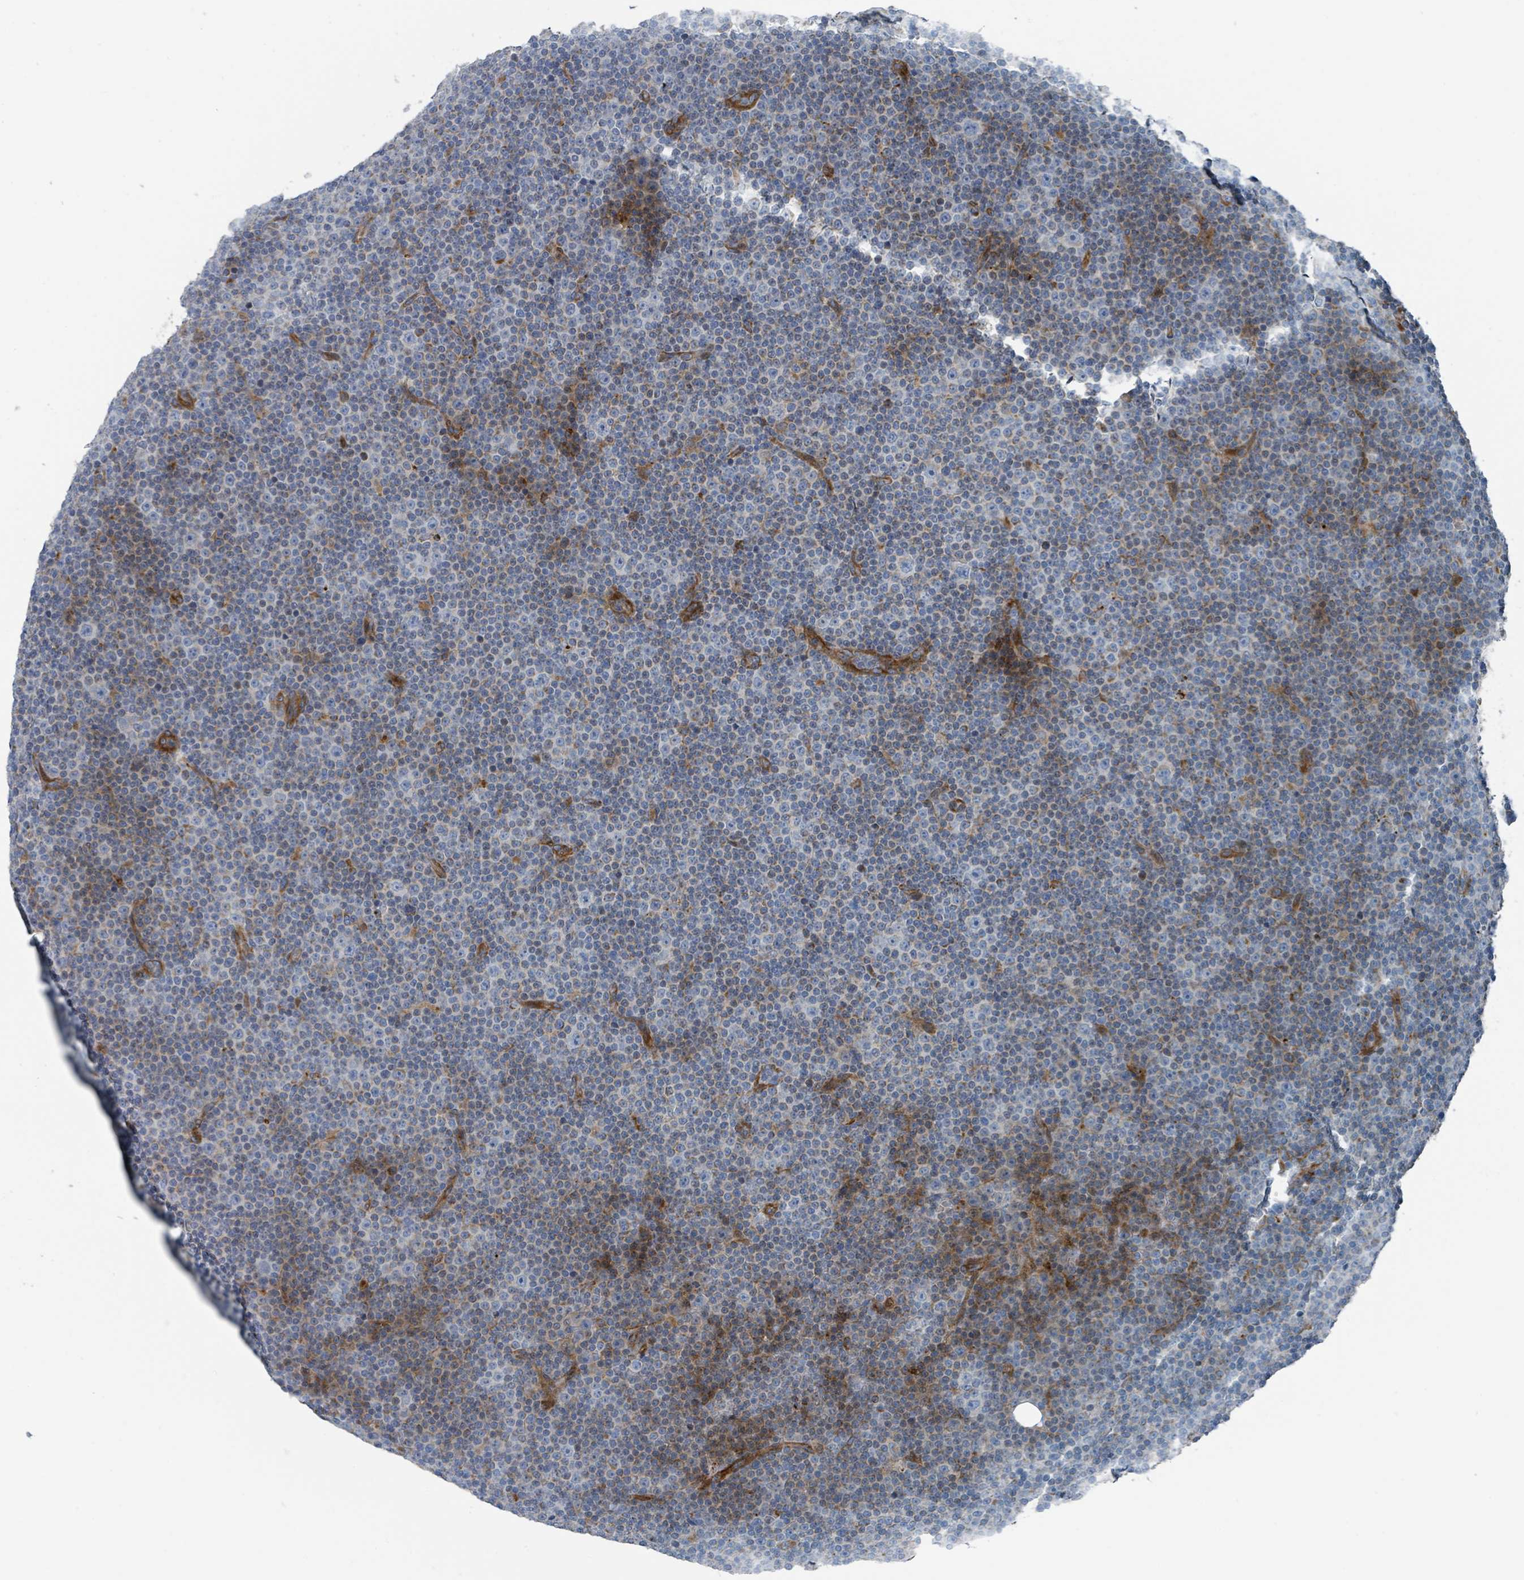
{"staining": {"intensity": "moderate", "quantity": "<25%", "location": "cytoplasmic/membranous"}, "tissue": "lymphoma", "cell_type": "Tumor cells", "image_type": "cancer", "snomed": [{"axis": "morphology", "description": "Malignant lymphoma, non-Hodgkin's type, Low grade"}, {"axis": "topography", "description": "Lymph node"}], "caption": "This micrograph reveals IHC staining of lymphoma, with low moderate cytoplasmic/membranous expression in about <25% of tumor cells.", "gene": "DIPK2A", "patient": {"sex": "female", "age": 67}}